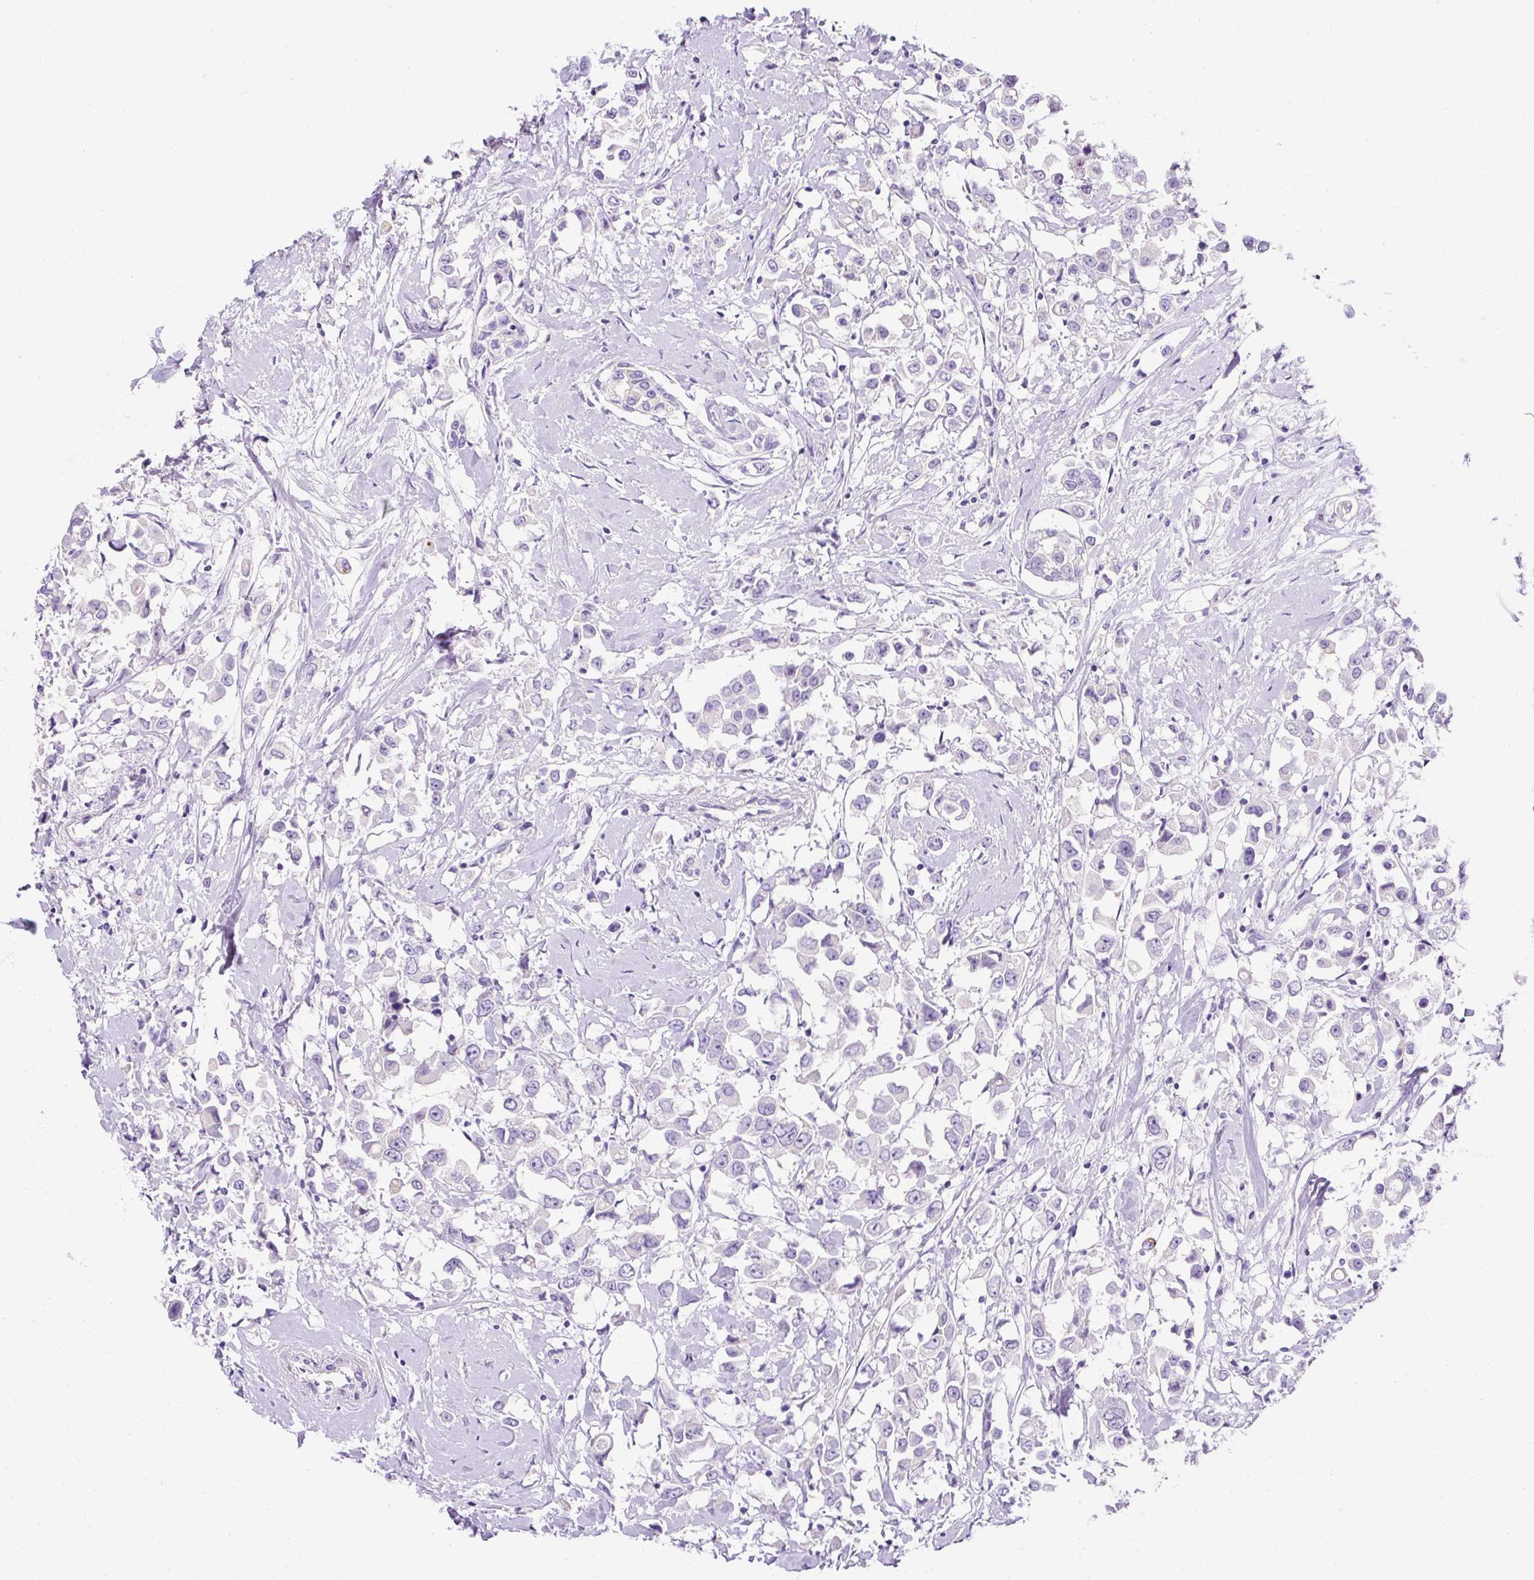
{"staining": {"intensity": "negative", "quantity": "none", "location": "none"}, "tissue": "breast cancer", "cell_type": "Tumor cells", "image_type": "cancer", "snomed": [{"axis": "morphology", "description": "Duct carcinoma"}, {"axis": "topography", "description": "Breast"}], "caption": "The image reveals no significant expression in tumor cells of breast invasive ductal carcinoma.", "gene": "C2CD4C", "patient": {"sex": "female", "age": 61}}